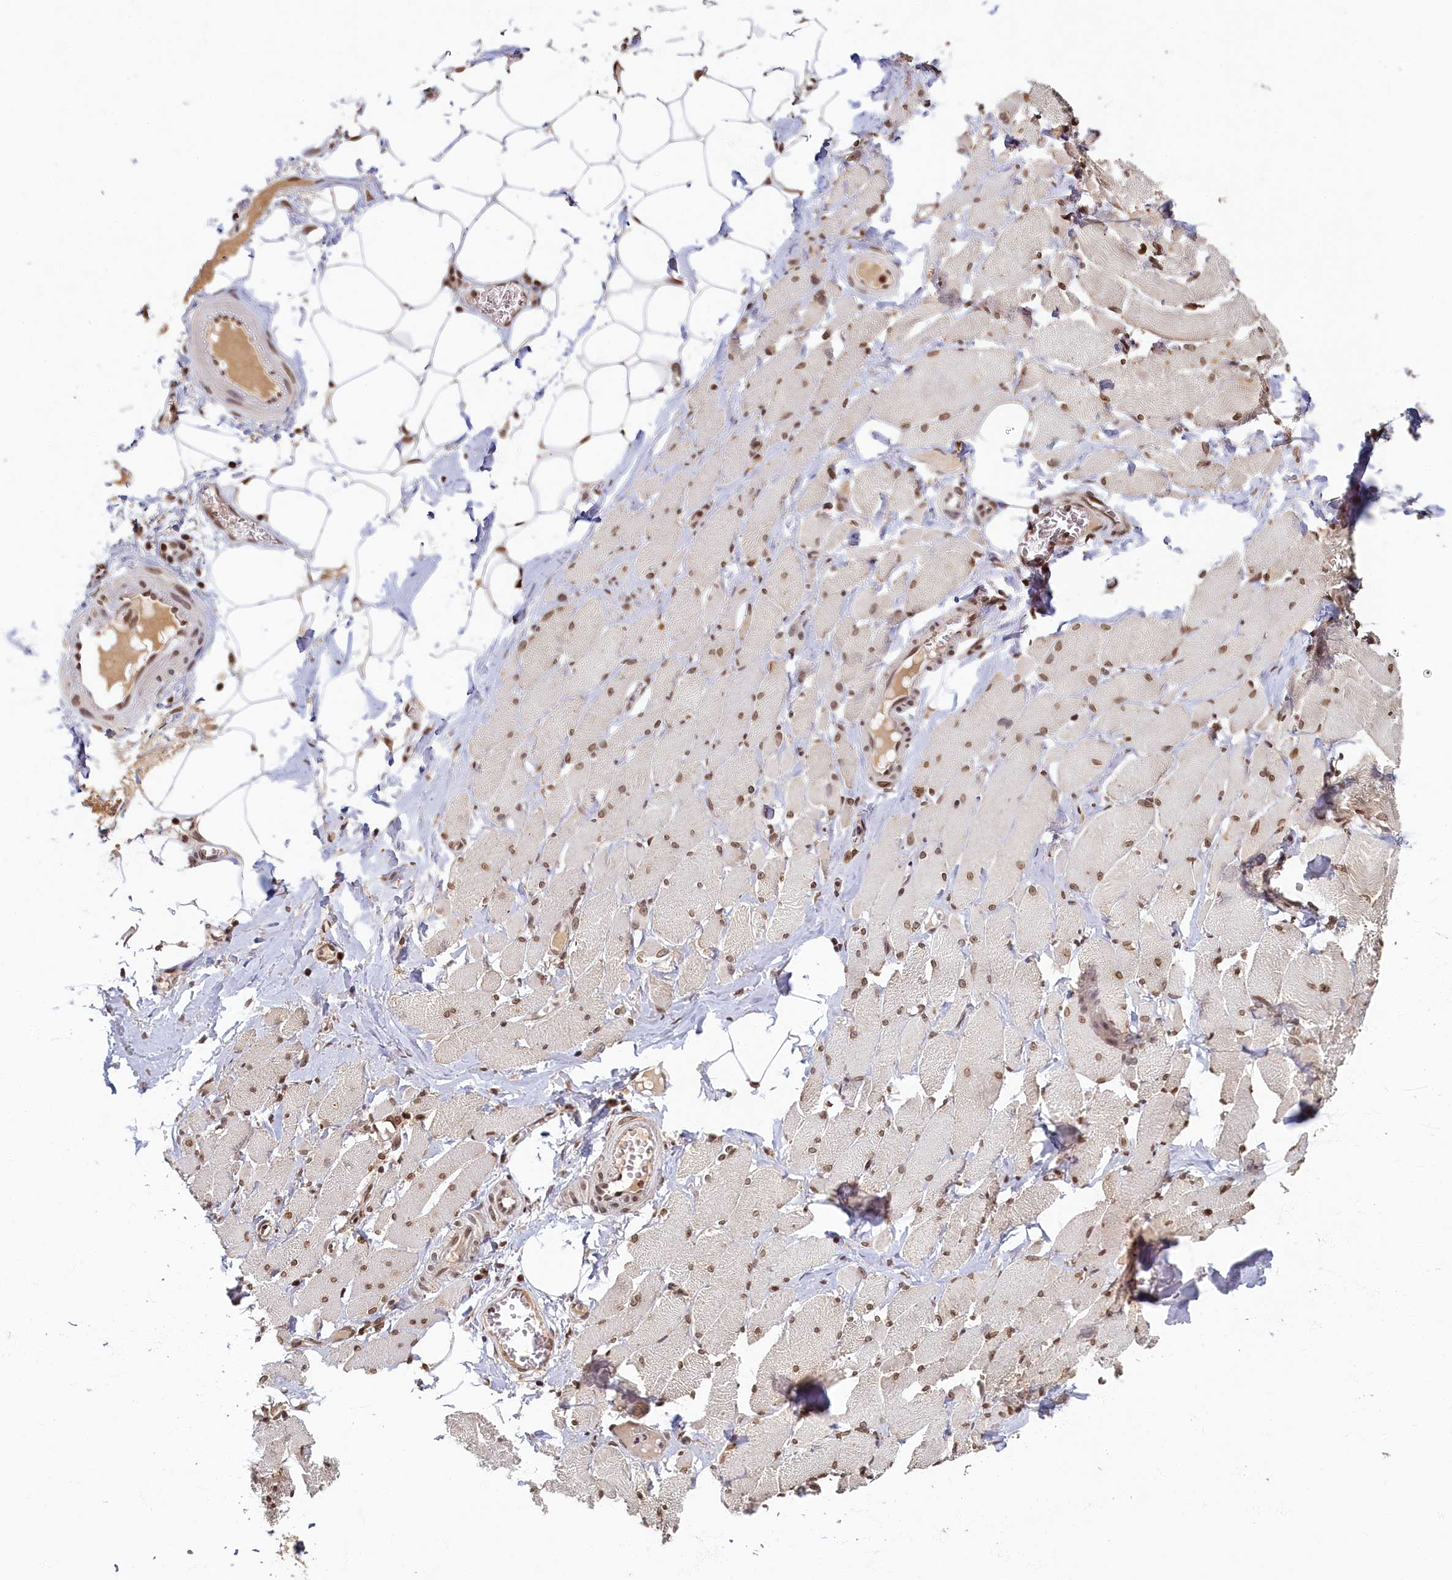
{"staining": {"intensity": "moderate", "quantity": ">75%", "location": "nuclear"}, "tissue": "skeletal muscle", "cell_type": "Myocytes", "image_type": "normal", "snomed": [{"axis": "morphology", "description": "Normal tissue, NOS"}, {"axis": "morphology", "description": "Basal cell carcinoma"}, {"axis": "topography", "description": "Skeletal muscle"}], "caption": "A high-resolution photomicrograph shows immunohistochemistry staining of normal skeletal muscle, which shows moderate nuclear positivity in about >75% of myocytes.", "gene": "CKAP2L", "patient": {"sex": "female", "age": 64}}